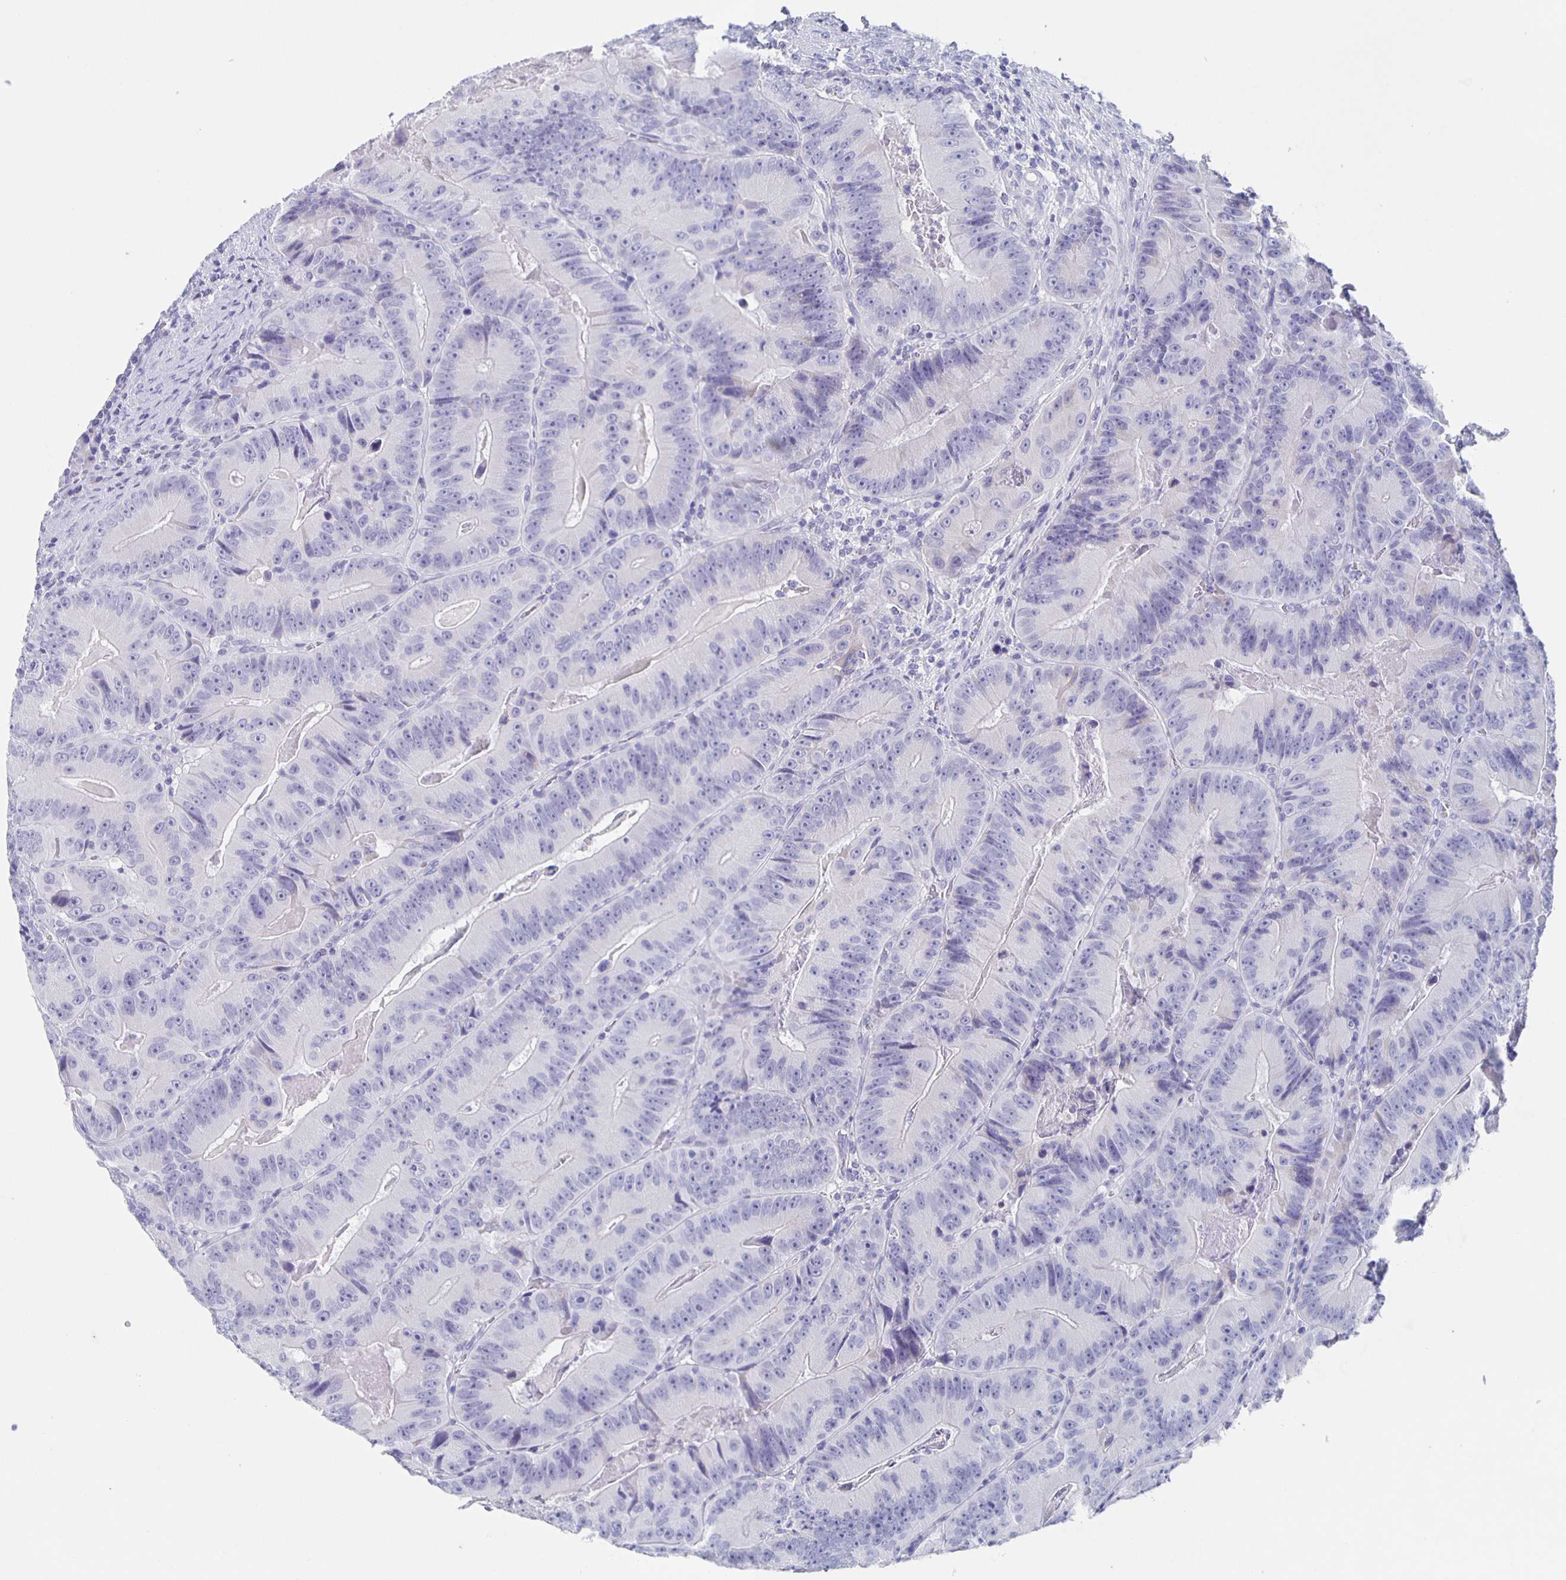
{"staining": {"intensity": "negative", "quantity": "none", "location": "none"}, "tissue": "colorectal cancer", "cell_type": "Tumor cells", "image_type": "cancer", "snomed": [{"axis": "morphology", "description": "Adenocarcinoma, NOS"}, {"axis": "topography", "description": "Colon"}], "caption": "Immunohistochemical staining of colorectal cancer displays no significant positivity in tumor cells.", "gene": "SLC34A2", "patient": {"sex": "female", "age": 86}}